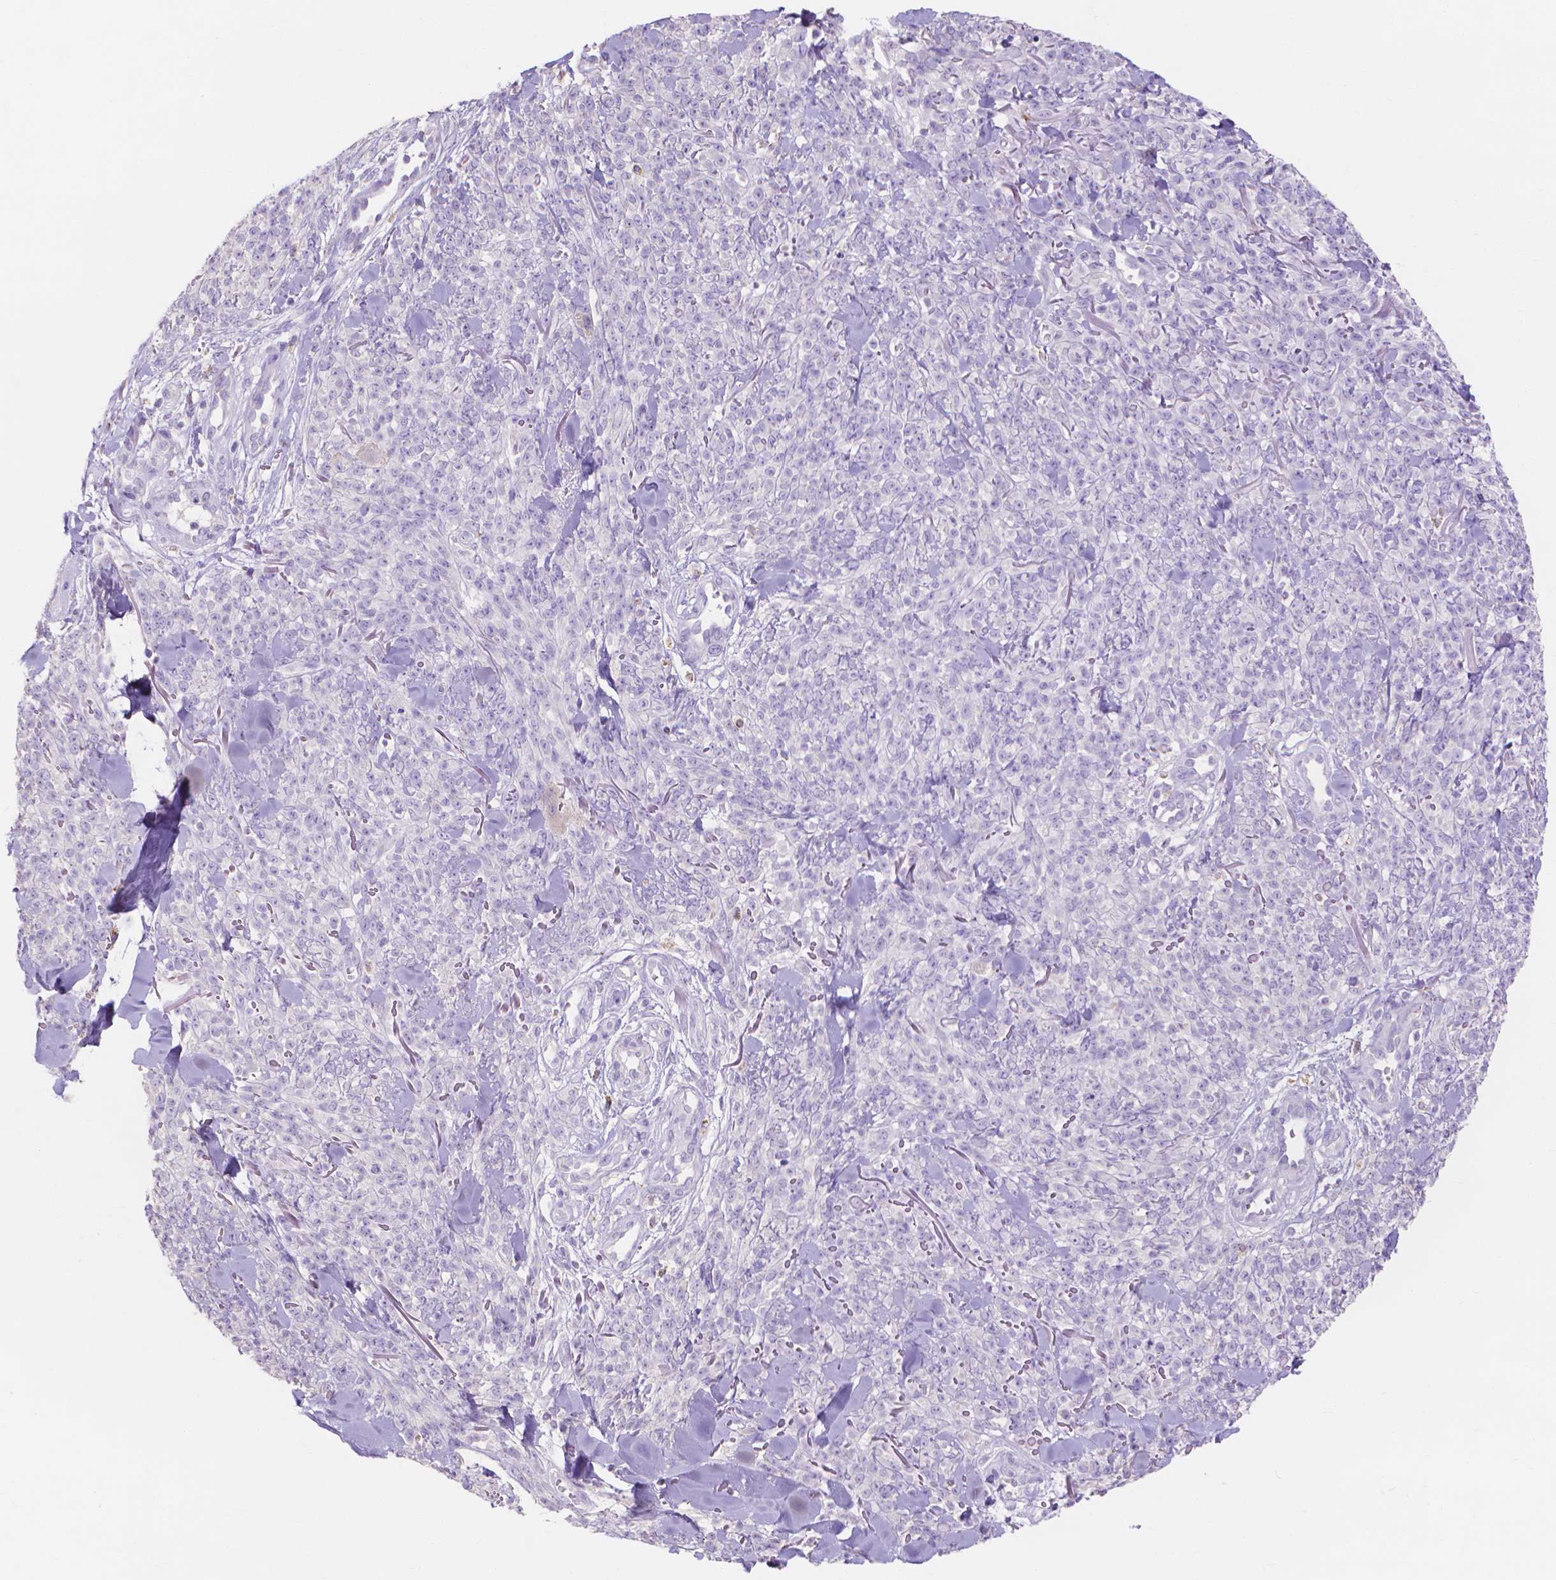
{"staining": {"intensity": "negative", "quantity": "none", "location": "none"}, "tissue": "melanoma", "cell_type": "Tumor cells", "image_type": "cancer", "snomed": [{"axis": "morphology", "description": "Malignant melanoma, NOS"}, {"axis": "topography", "description": "Skin"}, {"axis": "topography", "description": "Skin of trunk"}], "caption": "Immunohistochemistry of human malignant melanoma reveals no staining in tumor cells.", "gene": "MMP11", "patient": {"sex": "male", "age": 74}}